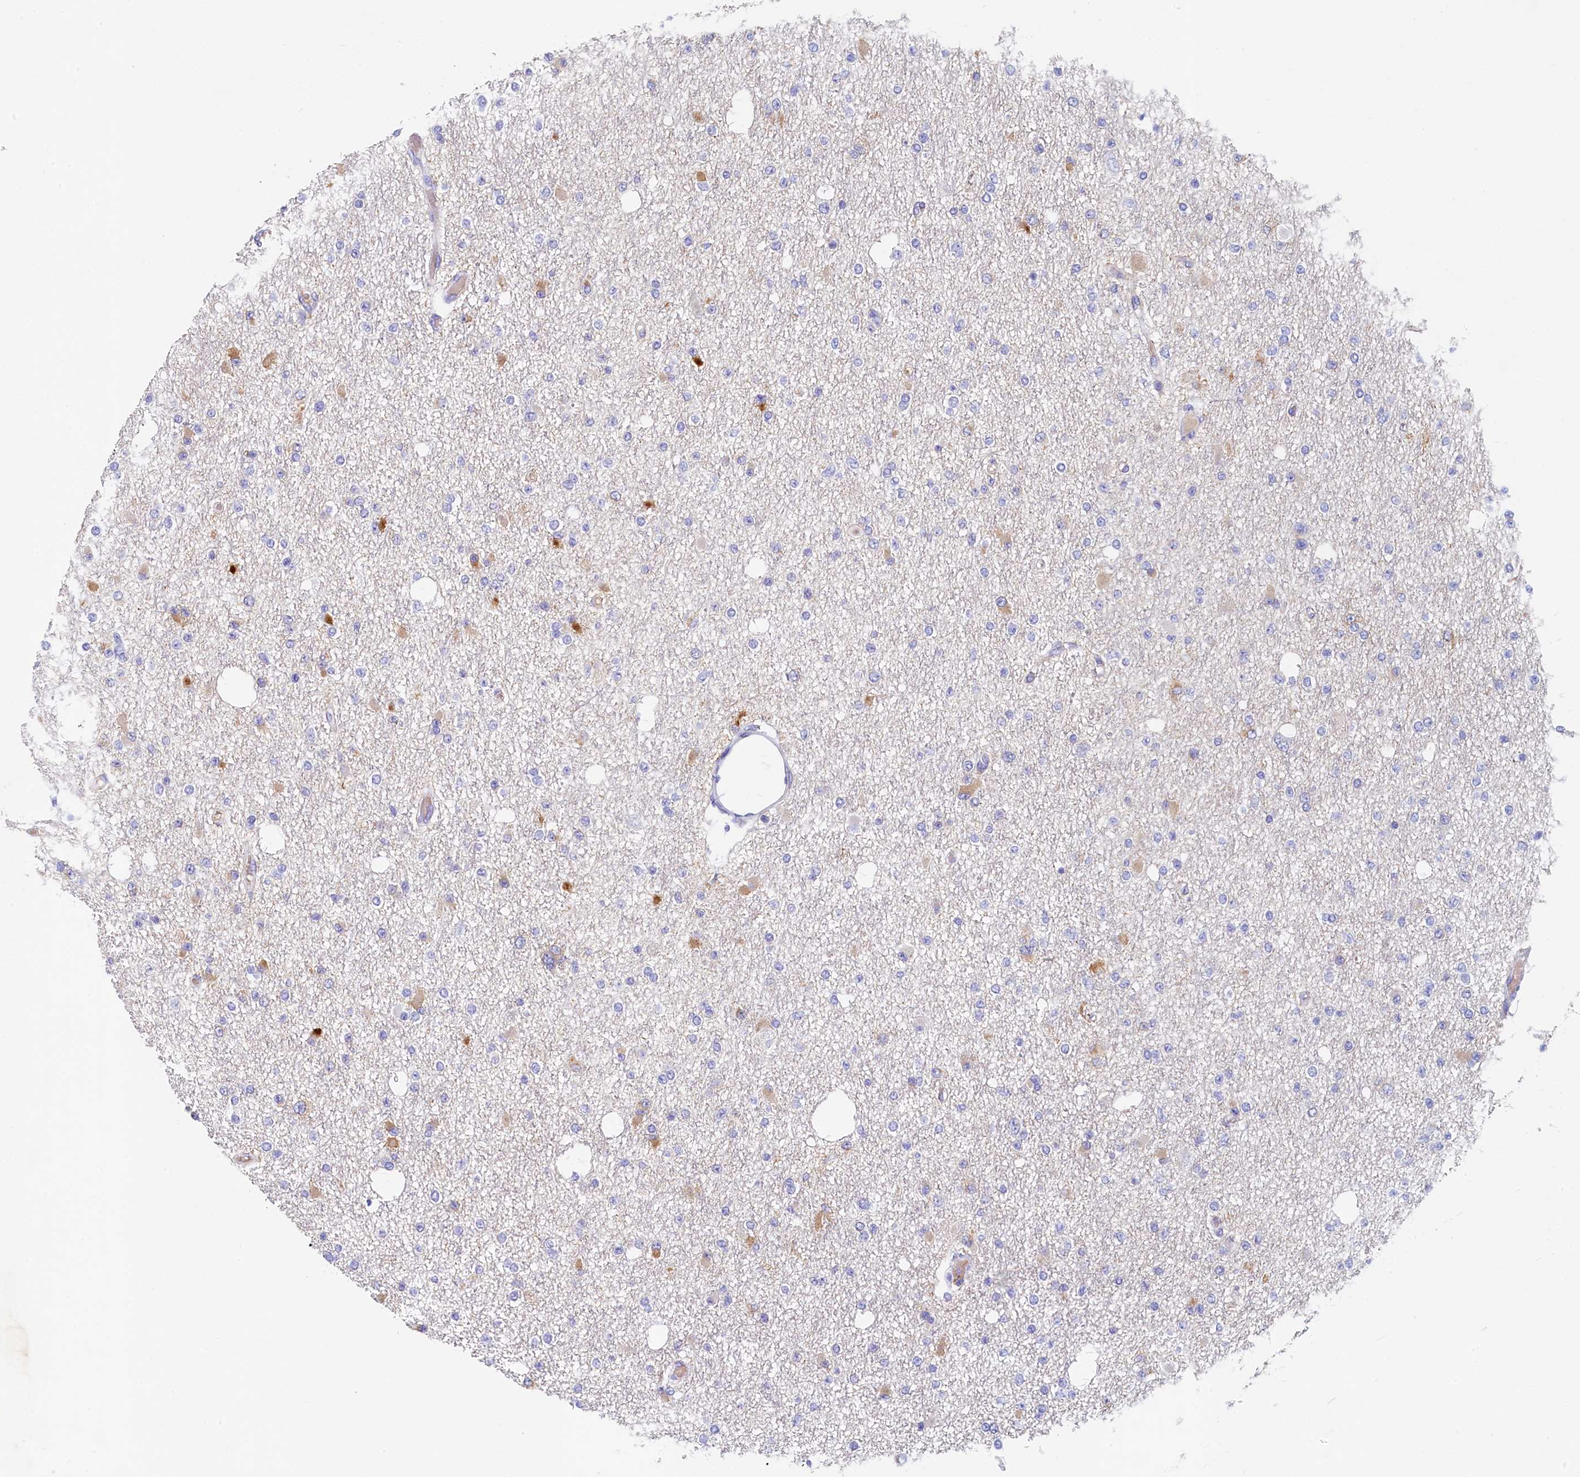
{"staining": {"intensity": "negative", "quantity": "none", "location": "none"}, "tissue": "glioma", "cell_type": "Tumor cells", "image_type": "cancer", "snomed": [{"axis": "morphology", "description": "Glioma, malignant, Low grade"}, {"axis": "topography", "description": "Brain"}], "caption": "IHC photomicrograph of human glioma stained for a protein (brown), which displays no positivity in tumor cells. (Immunohistochemistry (ihc), brightfield microscopy, high magnification).", "gene": "GUCA1C", "patient": {"sex": "female", "age": 22}}